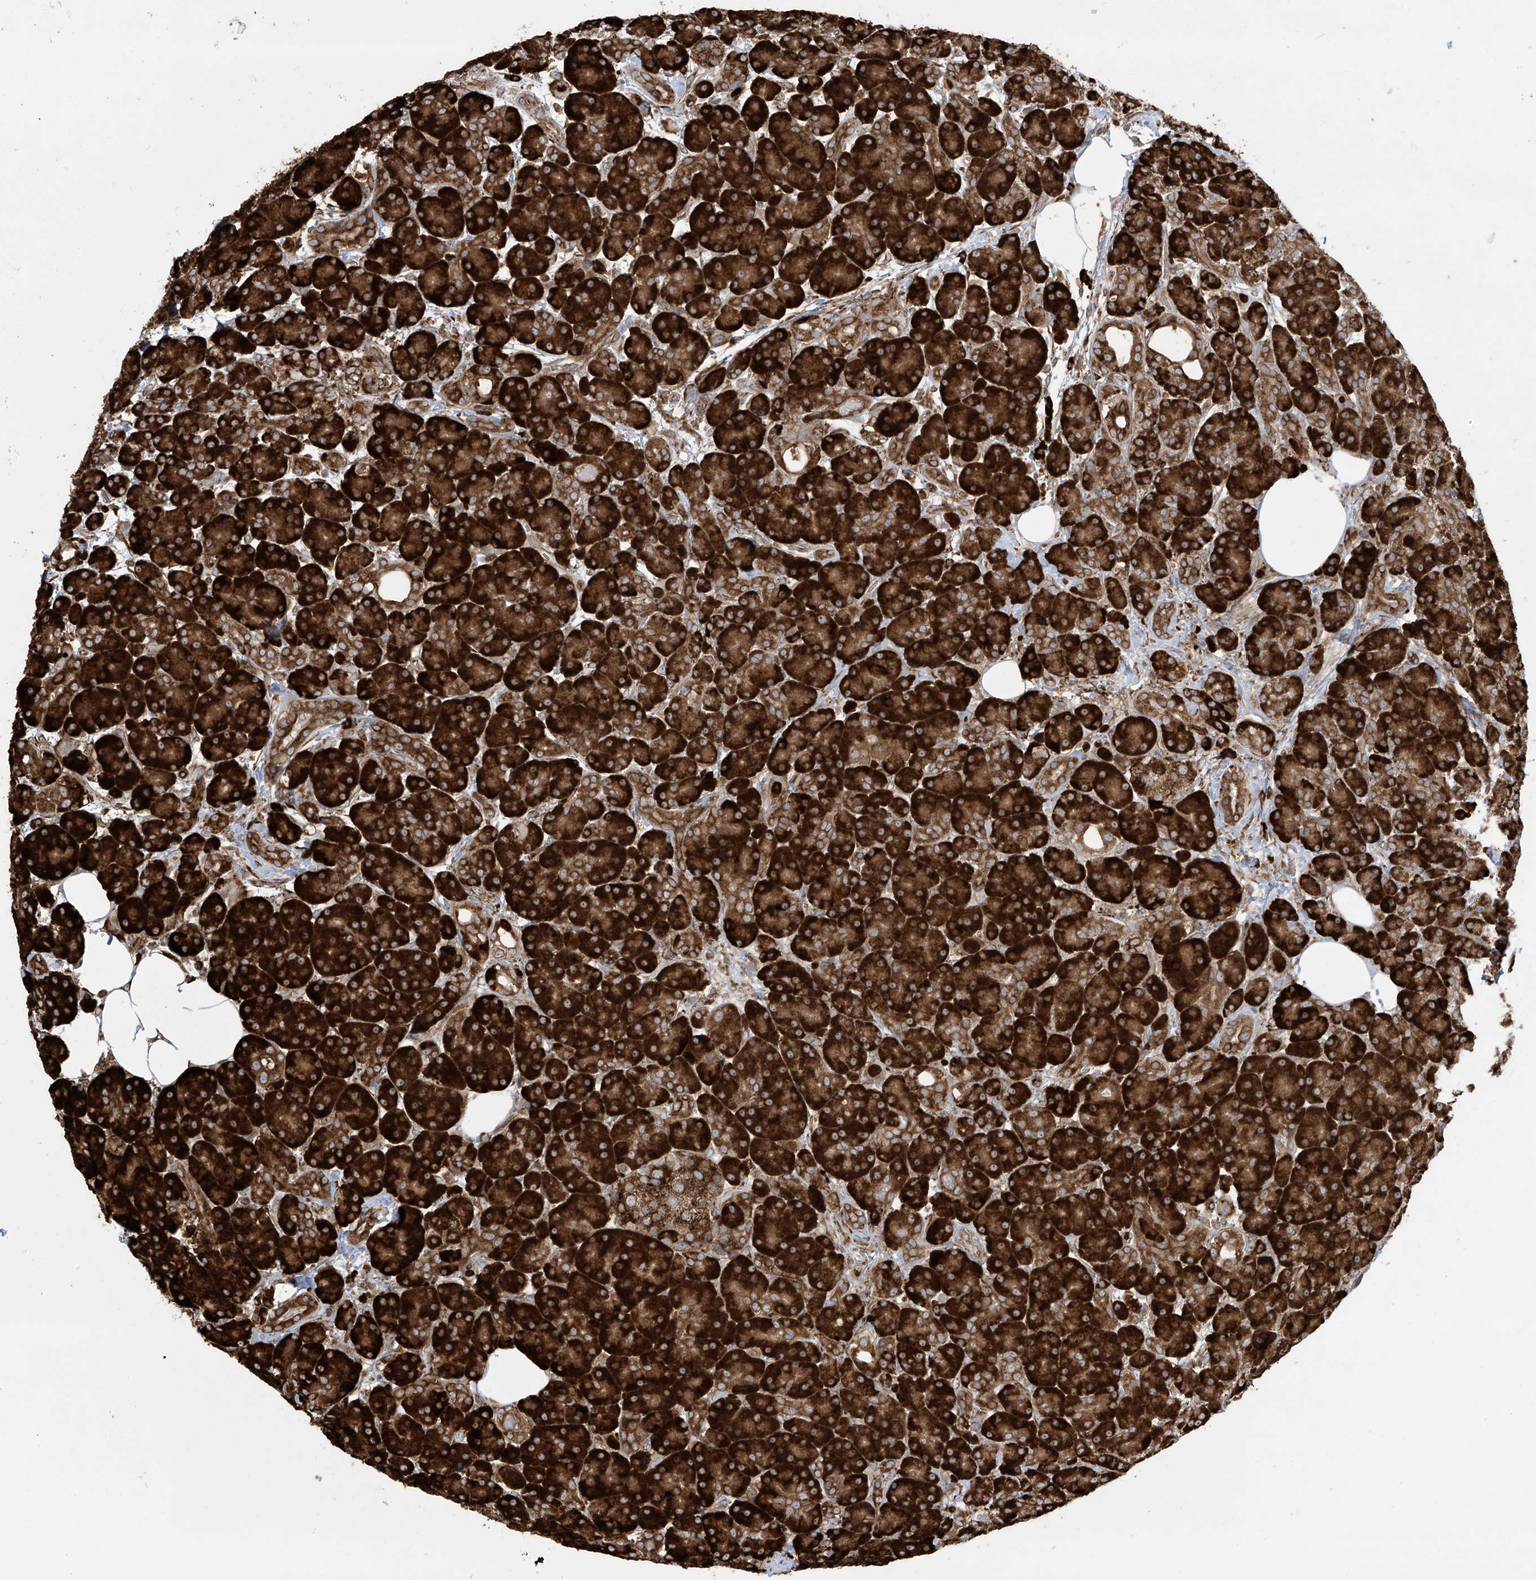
{"staining": {"intensity": "strong", "quantity": ">75%", "location": "cytoplasmic/membranous"}, "tissue": "pancreas", "cell_type": "Exocrine glandular cells", "image_type": "normal", "snomed": [{"axis": "morphology", "description": "Normal tissue, NOS"}, {"axis": "topography", "description": "Pancreas"}], "caption": "A brown stain labels strong cytoplasmic/membranous expression of a protein in exocrine glandular cells of benign human pancreas.", "gene": "MX1", "patient": {"sex": "male", "age": 63}}